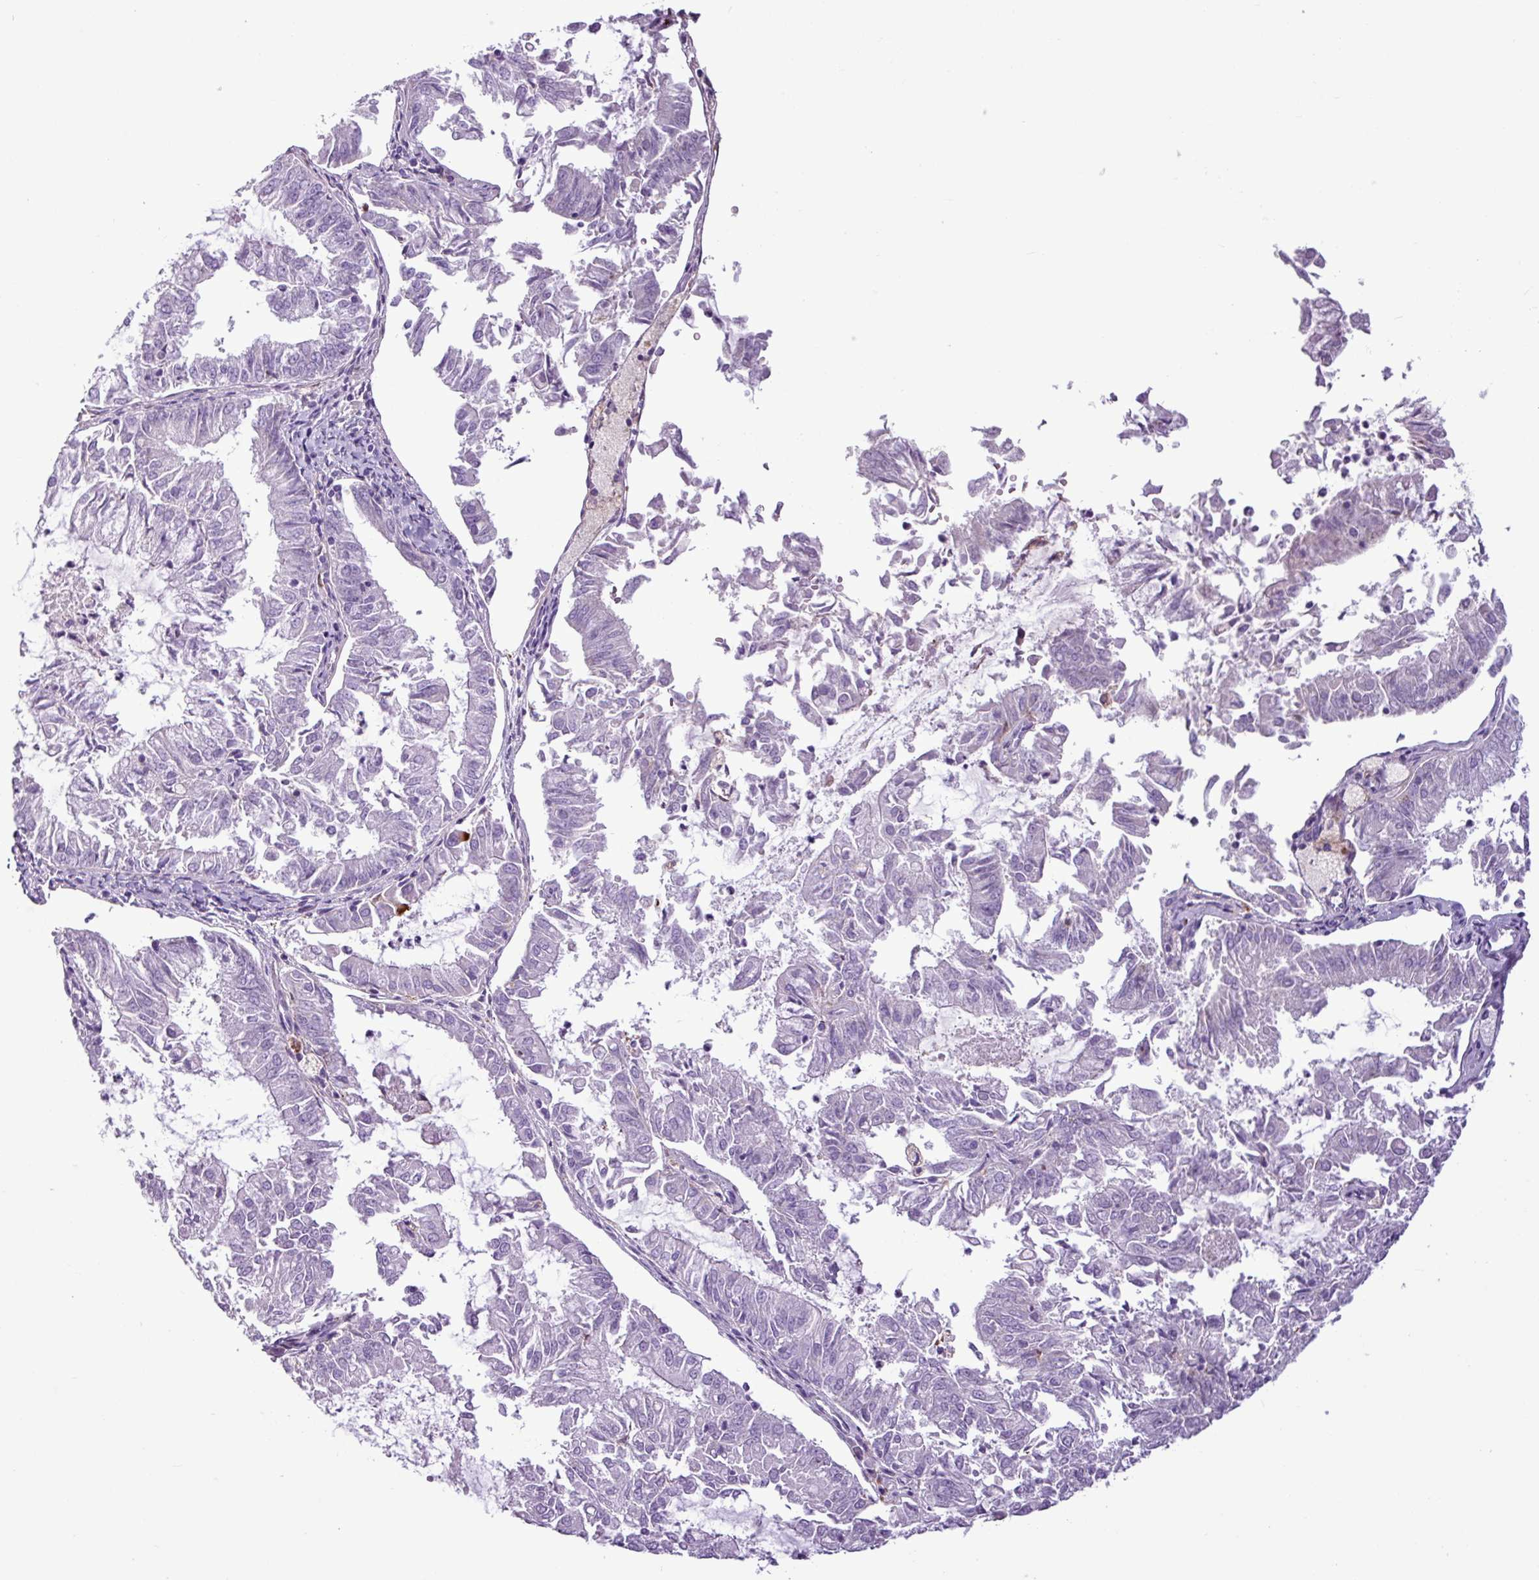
{"staining": {"intensity": "negative", "quantity": "none", "location": "none"}, "tissue": "endometrial cancer", "cell_type": "Tumor cells", "image_type": "cancer", "snomed": [{"axis": "morphology", "description": "Adenocarcinoma, NOS"}, {"axis": "topography", "description": "Endometrium"}], "caption": "Histopathology image shows no protein staining in tumor cells of endometrial adenocarcinoma tissue.", "gene": "TMEM200C", "patient": {"sex": "female", "age": 57}}